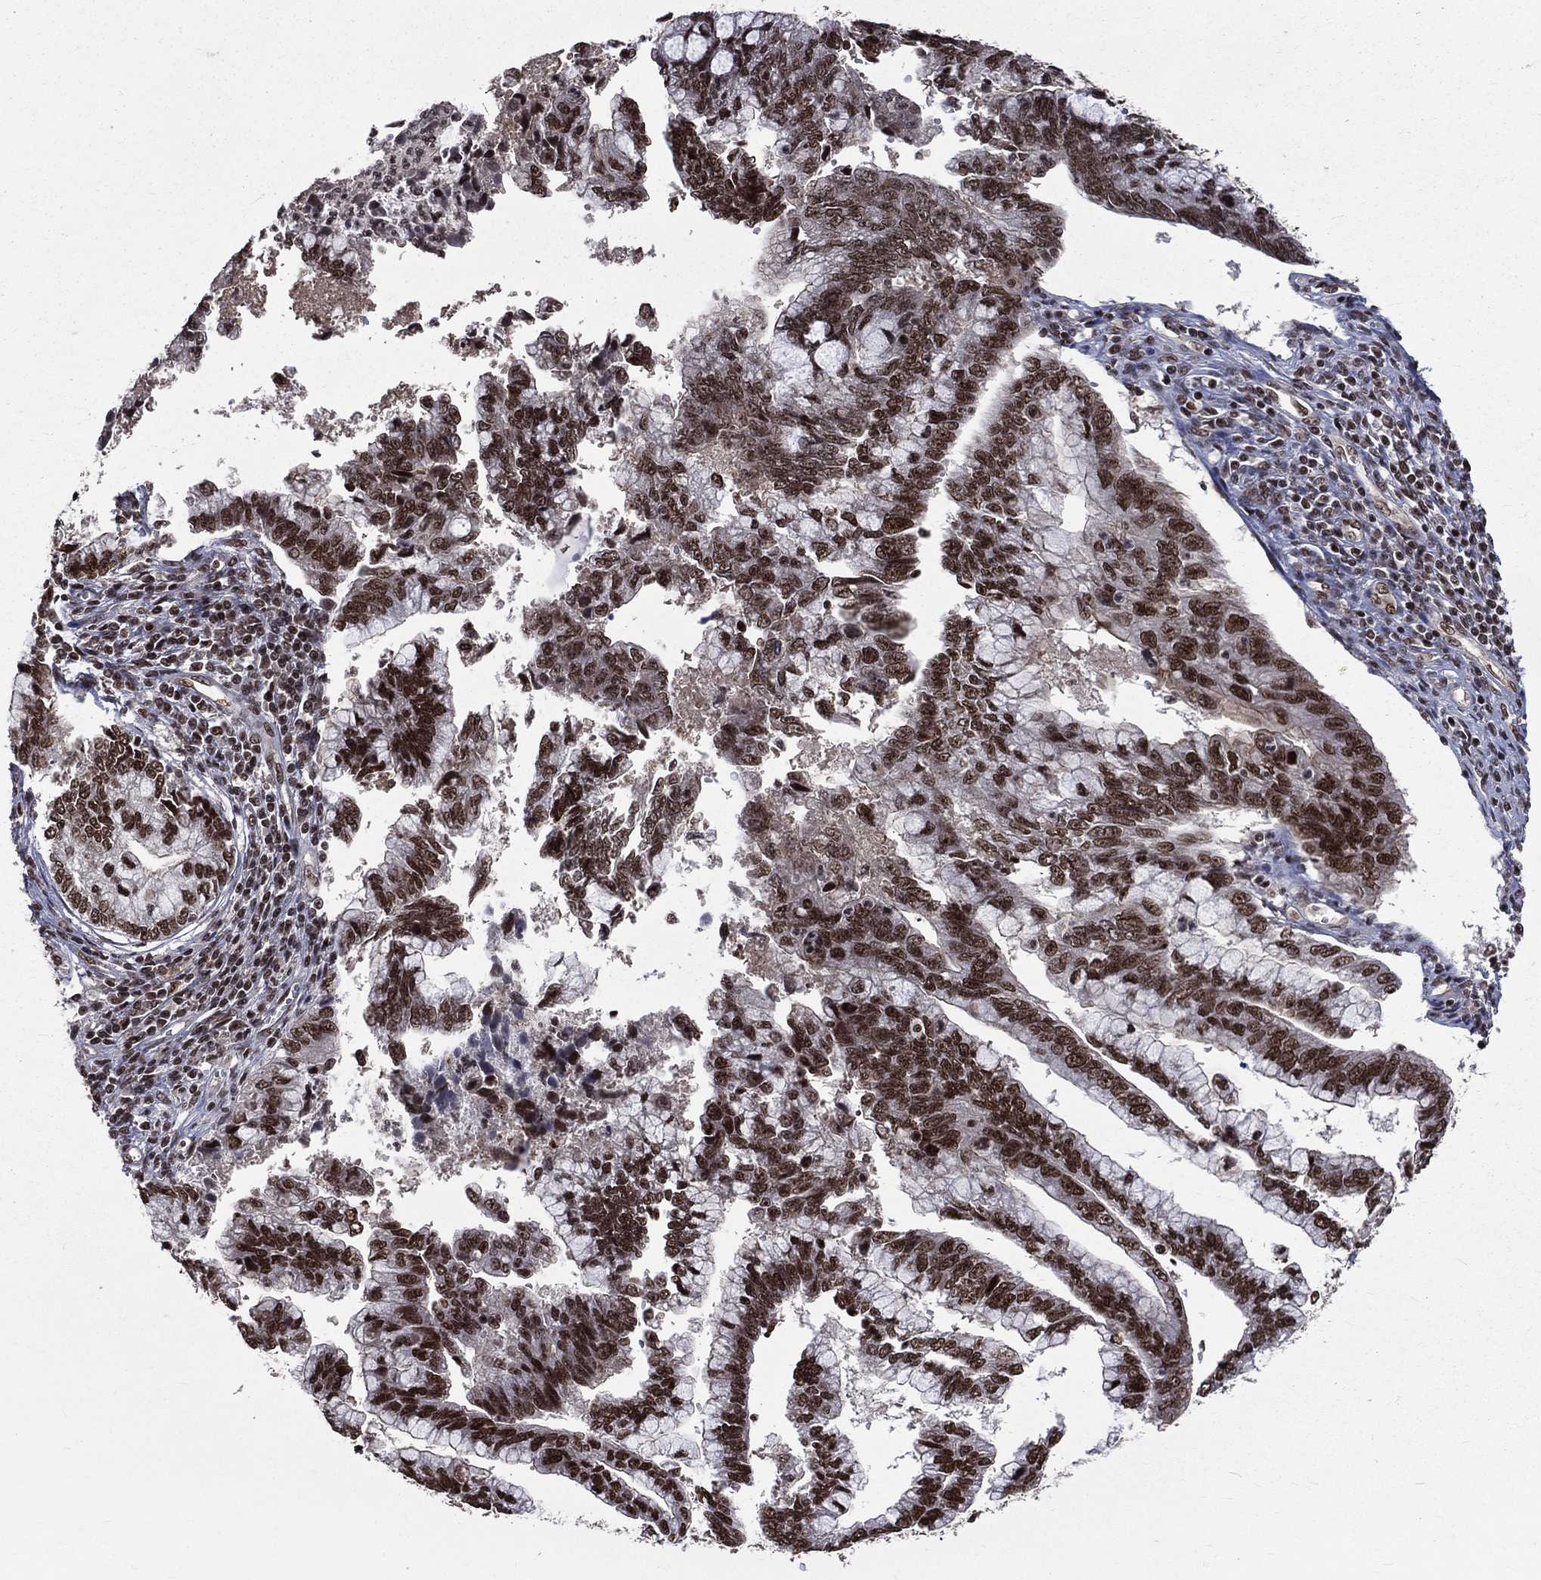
{"staining": {"intensity": "strong", "quantity": ">75%", "location": "nuclear"}, "tissue": "cervical cancer", "cell_type": "Tumor cells", "image_type": "cancer", "snomed": [{"axis": "morphology", "description": "Adenocarcinoma, NOS"}, {"axis": "topography", "description": "Cervix"}], "caption": "Human cervical cancer (adenocarcinoma) stained with a brown dye exhibits strong nuclear positive expression in about >75% of tumor cells.", "gene": "SMC3", "patient": {"sex": "female", "age": 44}}